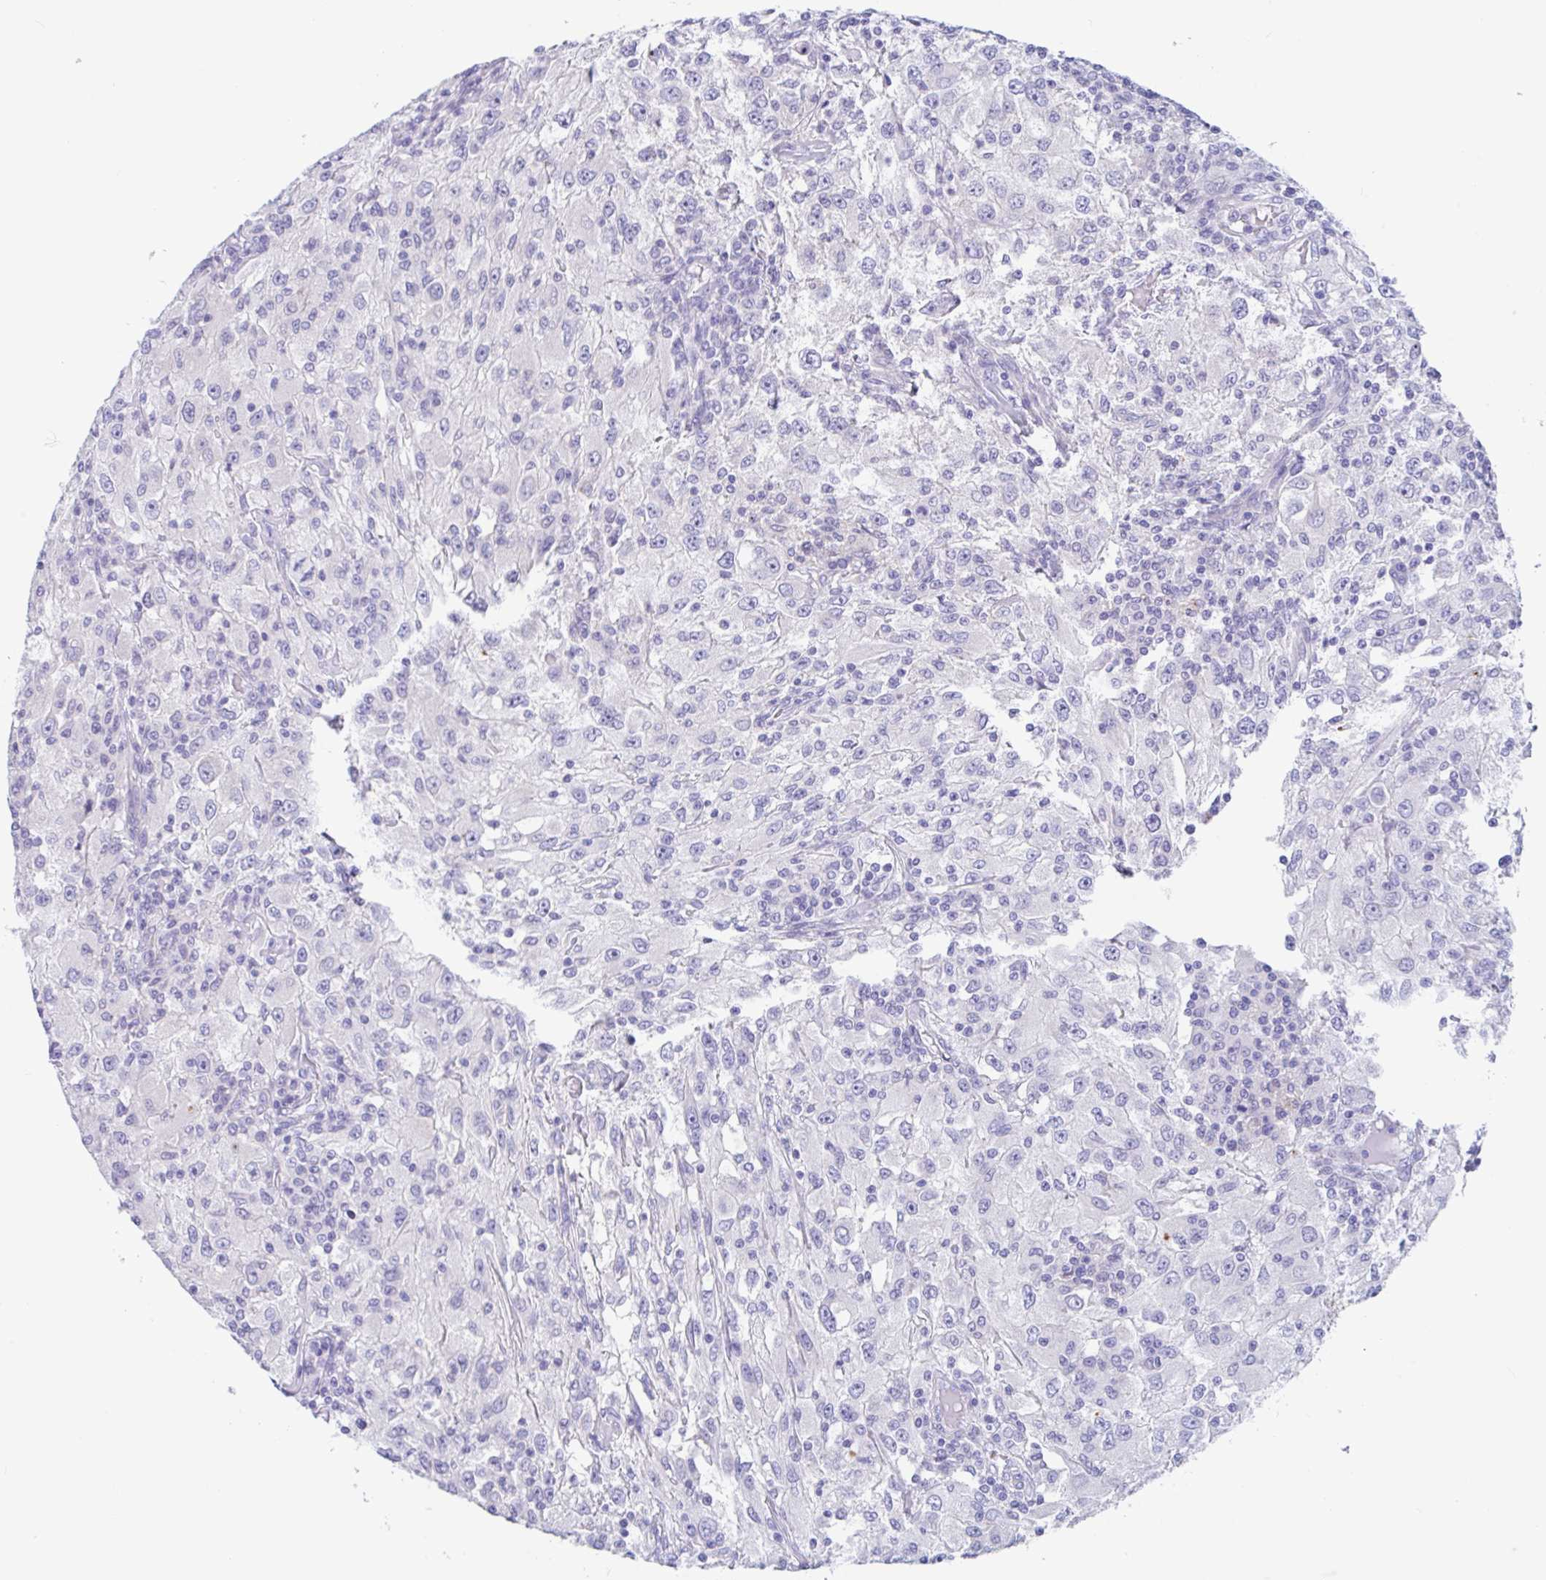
{"staining": {"intensity": "negative", "quantity": "none", "location": "none"}, "tissue": "renal cancer", "cell_type": "Tumor cells", "image_type": "cancer", "snomed": [{"axis": "morphology", "description": "Adenocarcinoma, NOS"}, {"axis": "topography", "description": "Kidney"}], "caption": "Immunohistochemistry histopathology image of renal cancer (adenocarcinoma) stained for a protein (brown), which reveals no expression in tumor cells. Brightfield microscopy of immunohistochemistry (IHC) stained with DAB (3,3'-diaminobenzidine) (brown) and hematoxylin (blue), captured at high magnification.", "gene": "OR6N2", "patient": {"sex": "female", "age": 67}}